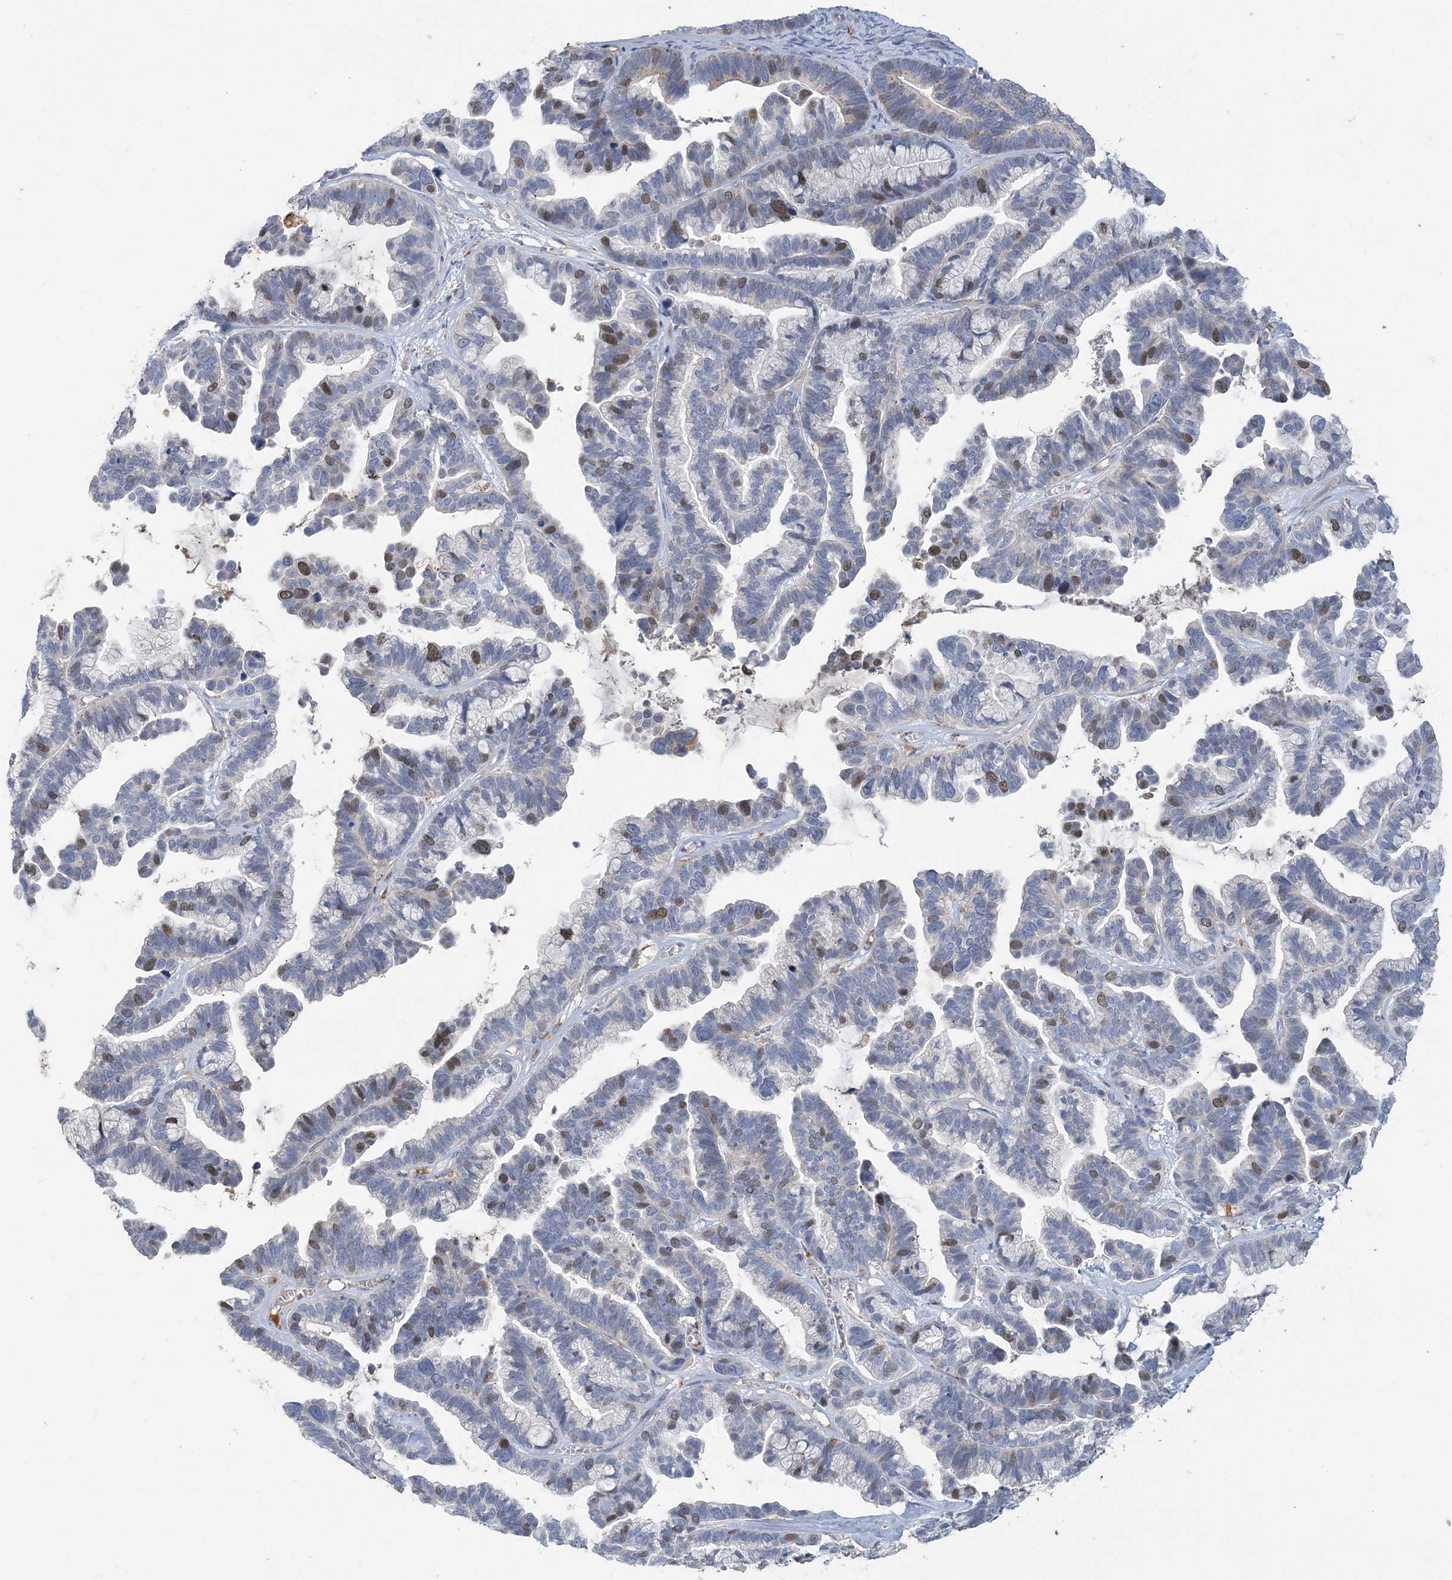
{"staining": {"intensity": "moderate", "quantity": "<25%", "location": "nuclear"}, "tissue": "ovarian cancer", "cell_type": "Tumor cells", "image_type": "cancer", "snomed": [{"axis": "morphology", "description": "Cystadenocarcinoma, serous, NOS"}, {"axis": "topography", "description": "Ovary"}], "caption": "Ovarian cancer (serous cystadenocarcinoma) stained for a protein exhibits moderate nuclear positivity in tumor cells. (brown staining indicates protein expression, while blue staining denotes nuclei).", "gene": "PEAR1", "patient": {"sex": "female", "age": 56}}